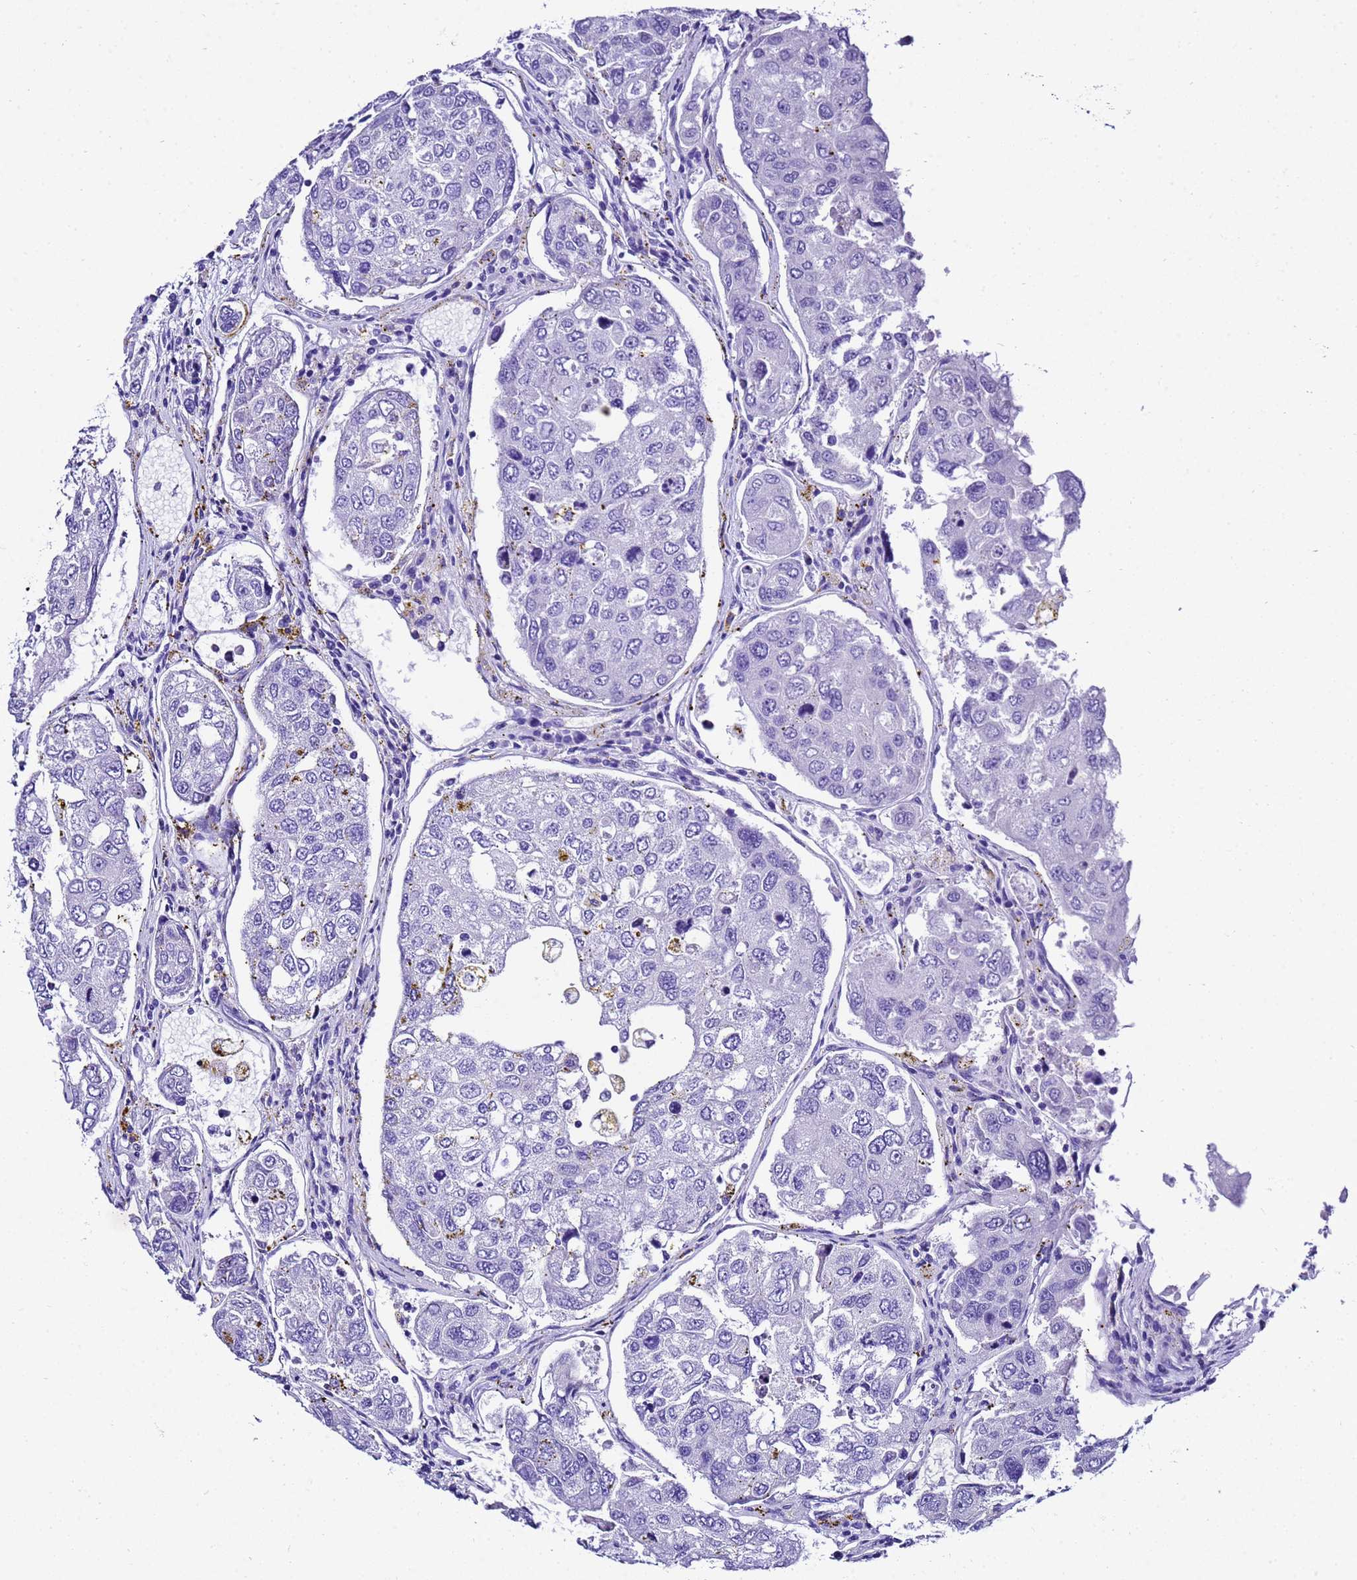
{"staining": {"intensity": "negative", "quantity": "none", "location": "none"}, "tissue": "urothelial cancer", "cell_type": "Tumor cells", "image_type": "cancer", "snomed": [{"axis": "morphology", "description": "Urothelial carcinoma, High grade"}, {"axis": "topography", "description": "Lymph node"}, {"axis": "topography", "description": "Urinary bladder"}], "caption": "High magnification brightfield microscopy of high-grade urothelial carcinoma stained with DAB (3,3'-diaminobenzidine) (brown) and counterstained with hematoxylin (blue): tumor cells show no significant staining.", "gene": "UGT2B10", "patient": {"sex": "male", "age": 51}}